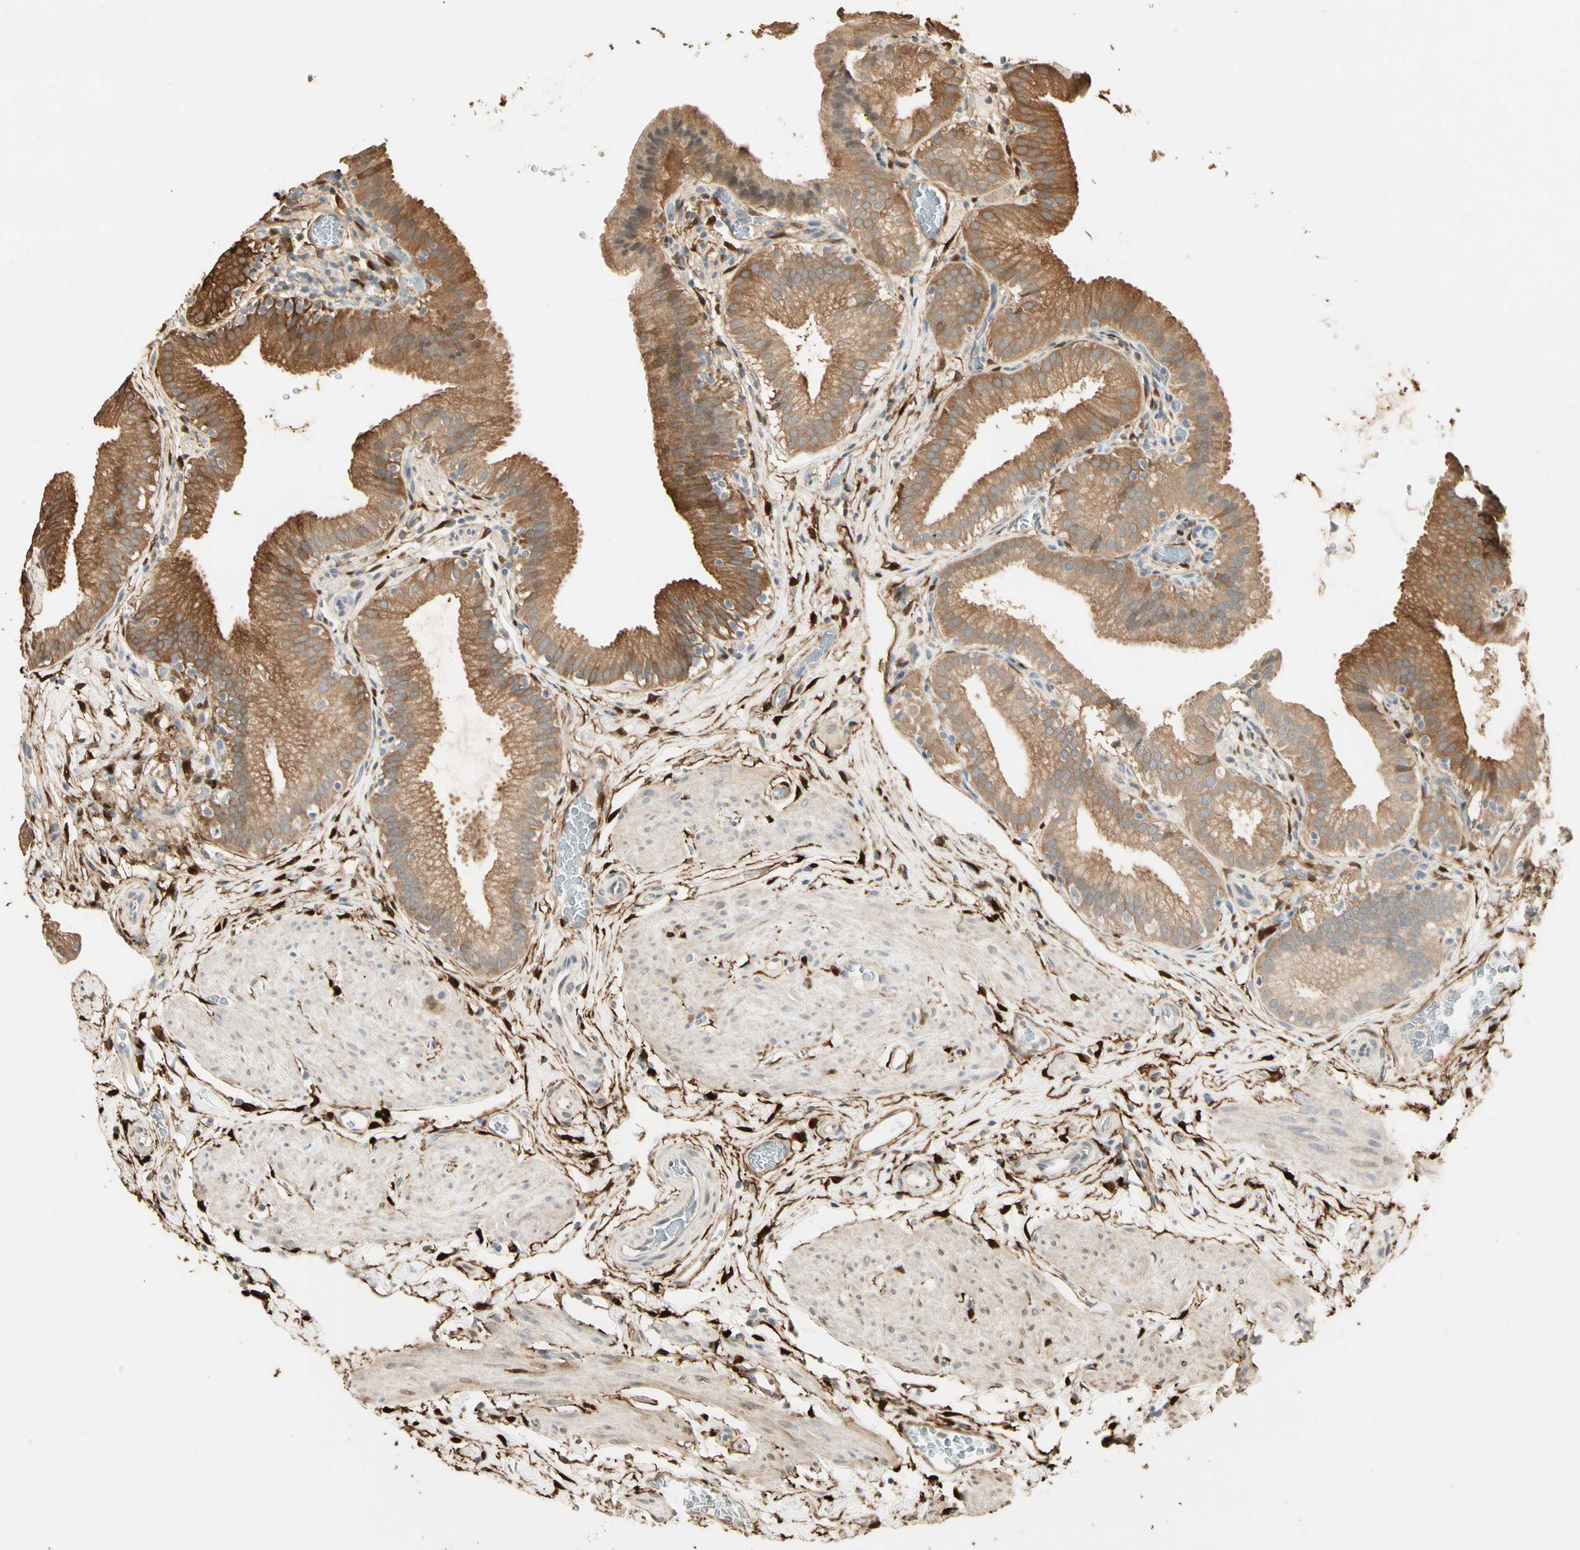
{"staining": {"intensity": "moderate", "quantity": ">75%", "location": "cytoplasmic/membranous"}, "tissue": "gallbladder", "cell_type": "Glandular cells", "image_type": "normal", "snomed": [{"axis": "morphology", "description": "Normal tissue, NOS"}, {"axis": "topography", "description": "Gallbladder"}], "caption": "Glandular cells display medium levels of moderate cytoplasmic/membranous positivity in approximately >75% of cells in benign human gallbladder. The staining was performed using DAB to visualize the protein expression in brown, while the nuclei were stained in blue with hematoxylin (Magnification: 20x).", "gene": "GNE", "patient": {"sex": "male", "age": 54}}